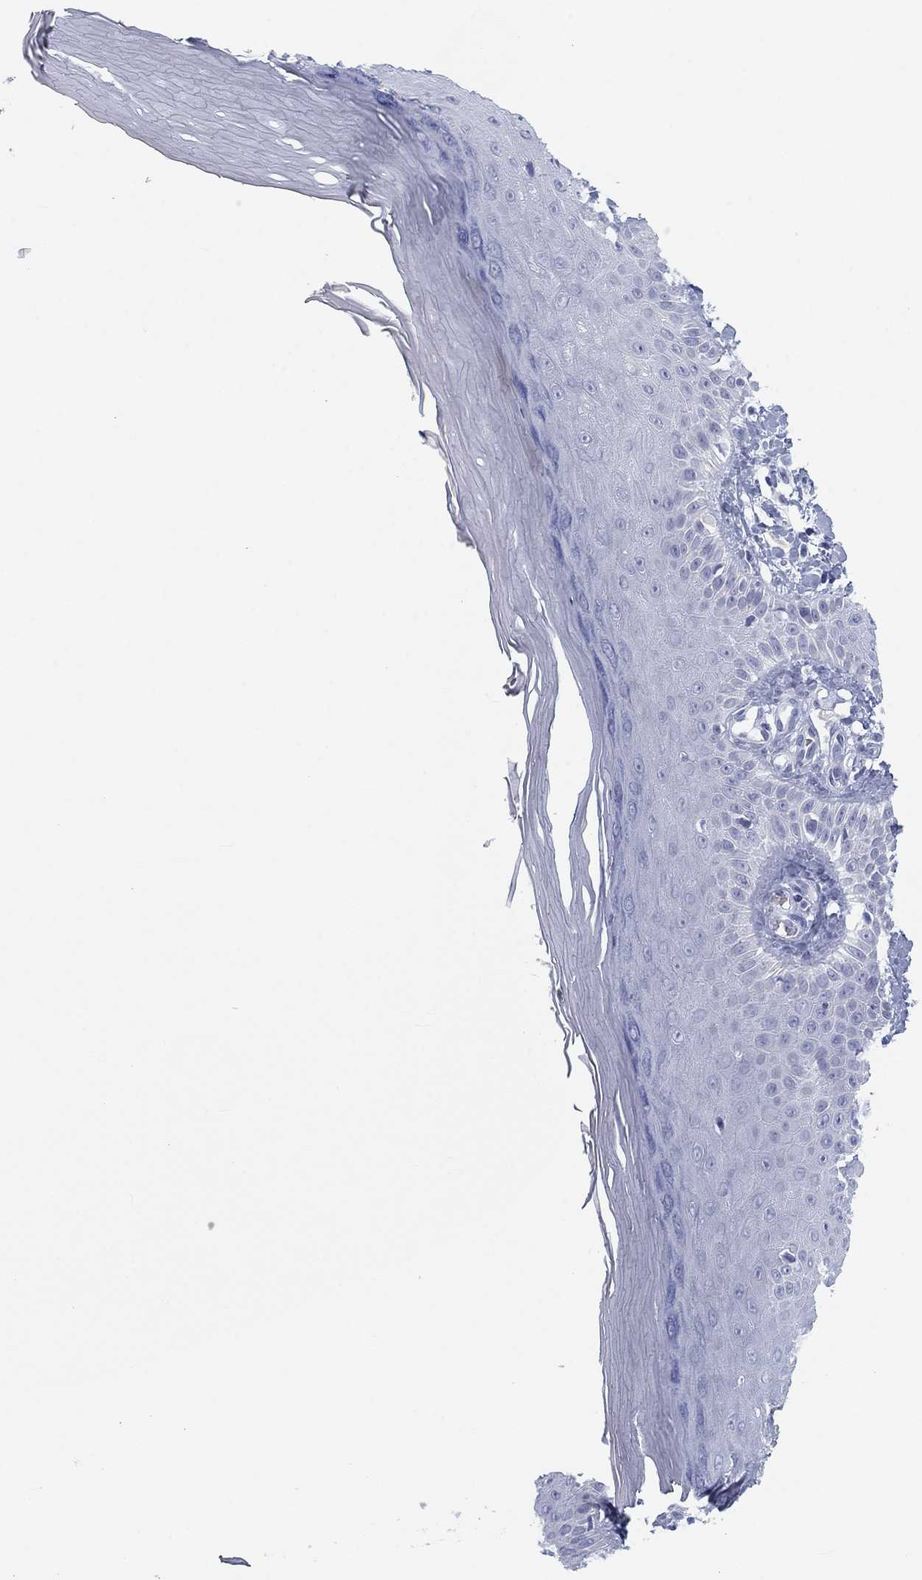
{"staining": {"intensity": "negative", "quantity": "none", "location": "none"}, "tissue": "skin", "cell_type": "Fibroblasts", "image_type": "normal", "snomed": [{"axis": "morphology", "description": "Normal tissue, NOS"}, {"axis": "morphology", "description": "Inflammation, NOS"}, {"axis": "morphology", "description": "Fibrosis, NOS"}, {"axis": "topography", "description": "Skin"}], "caption": "A micrograph of human skin is negative for staining in fibroblasts. (DAB (3,3'-diaminobenzidine) immunohistochemistry with hematoxylin counter stain).", "gene": "CALB1", "patient": {"sex": "male", "age": 71}}